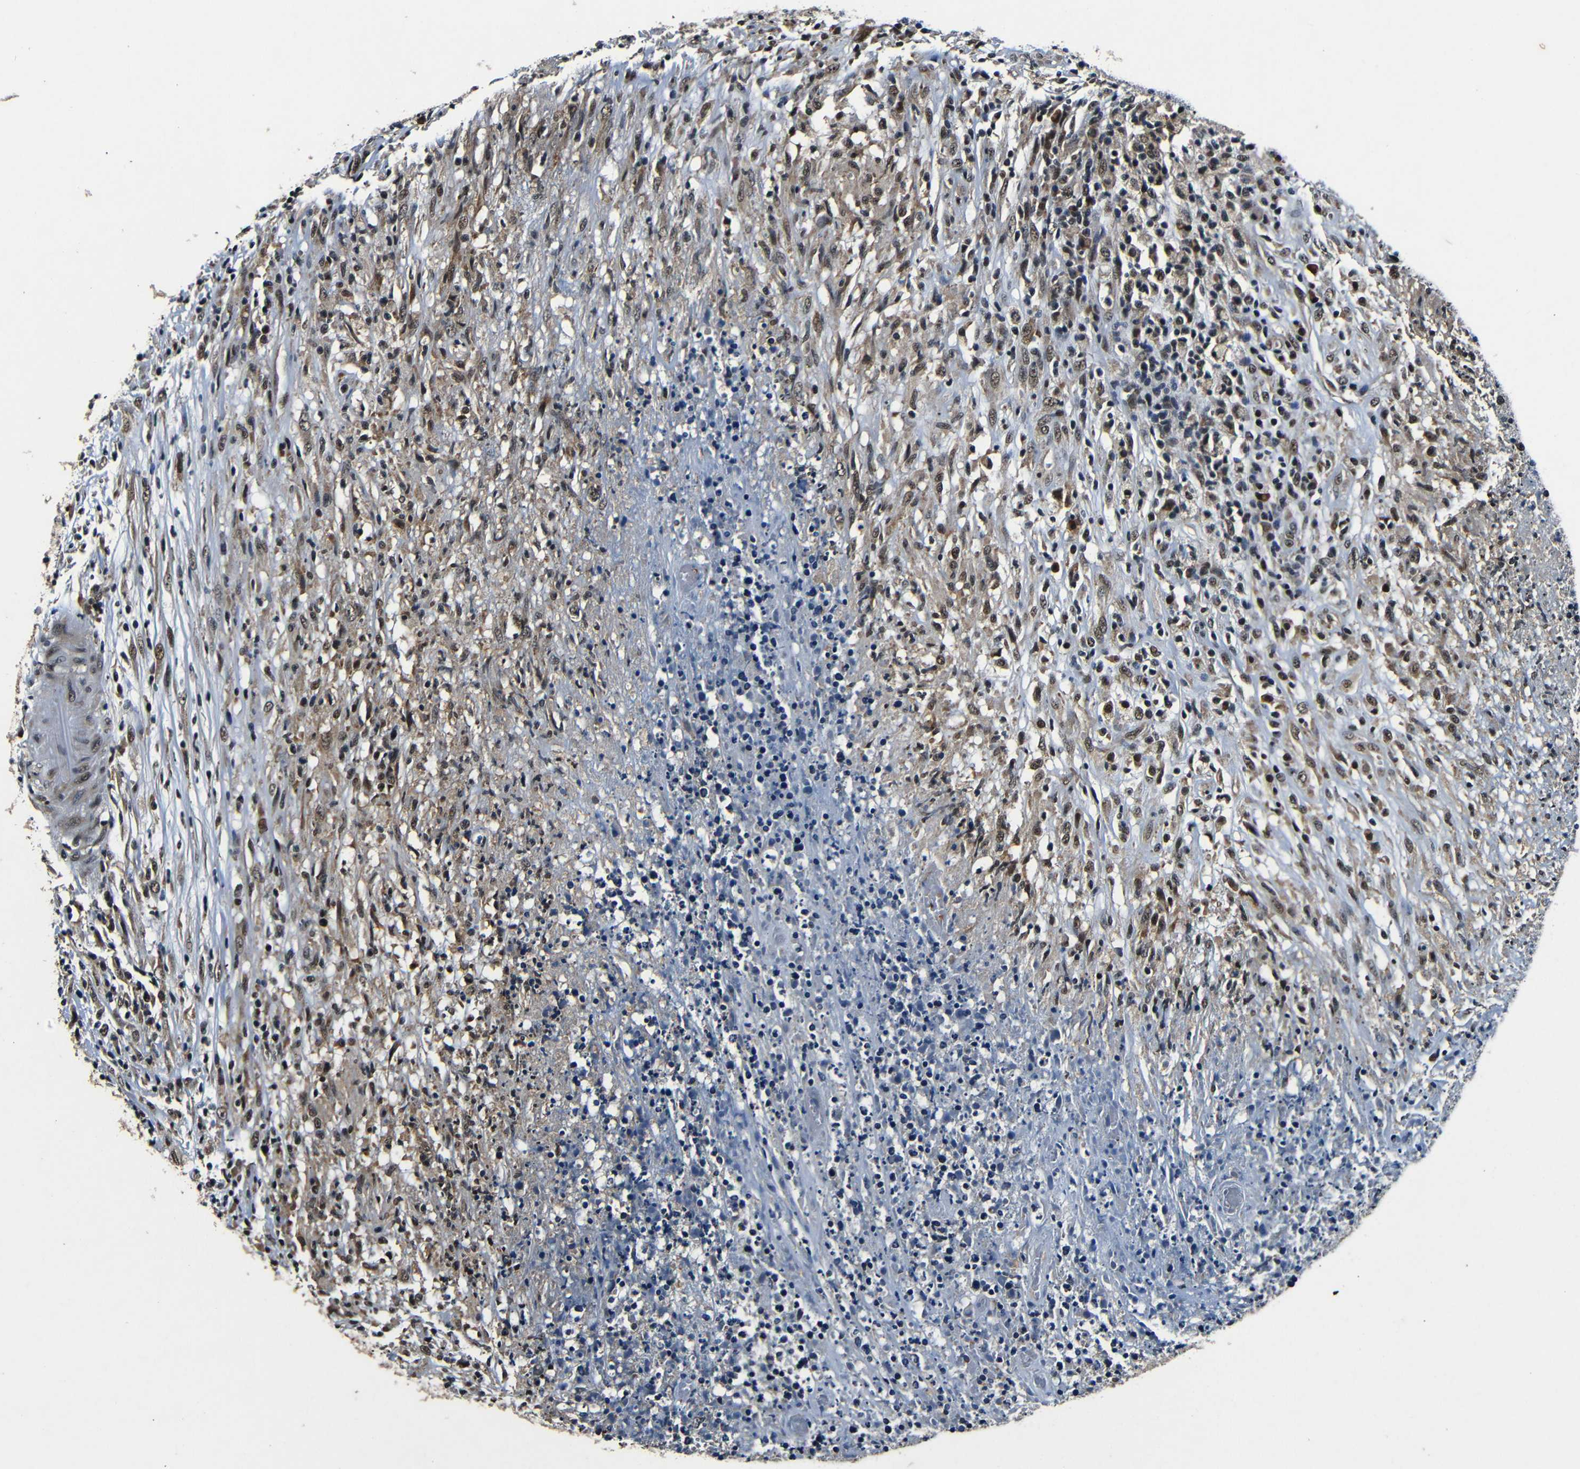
{"staining": {"intensity": "strong", "quantity": ">75%", "location": "nuclear"}, "tissue": "lymphoma", "cell_type": "Tumor cells", "image_type": "cancer", "snomed": [{"axis": "morphology", "description": "Malignant lymphoma, non-Hodgkin's type, High grade"}, {"axis": "topography", "description": "Lymph node"}], "caption": "Protein analysis of malignant lymphoma, non-Hodgkin's type (high-grade) tissue exhibits strong nuclear staining in about >75% of tumor cells.", "gene": "FOXD4", "patient": {"sex": "female", "age": 84}}